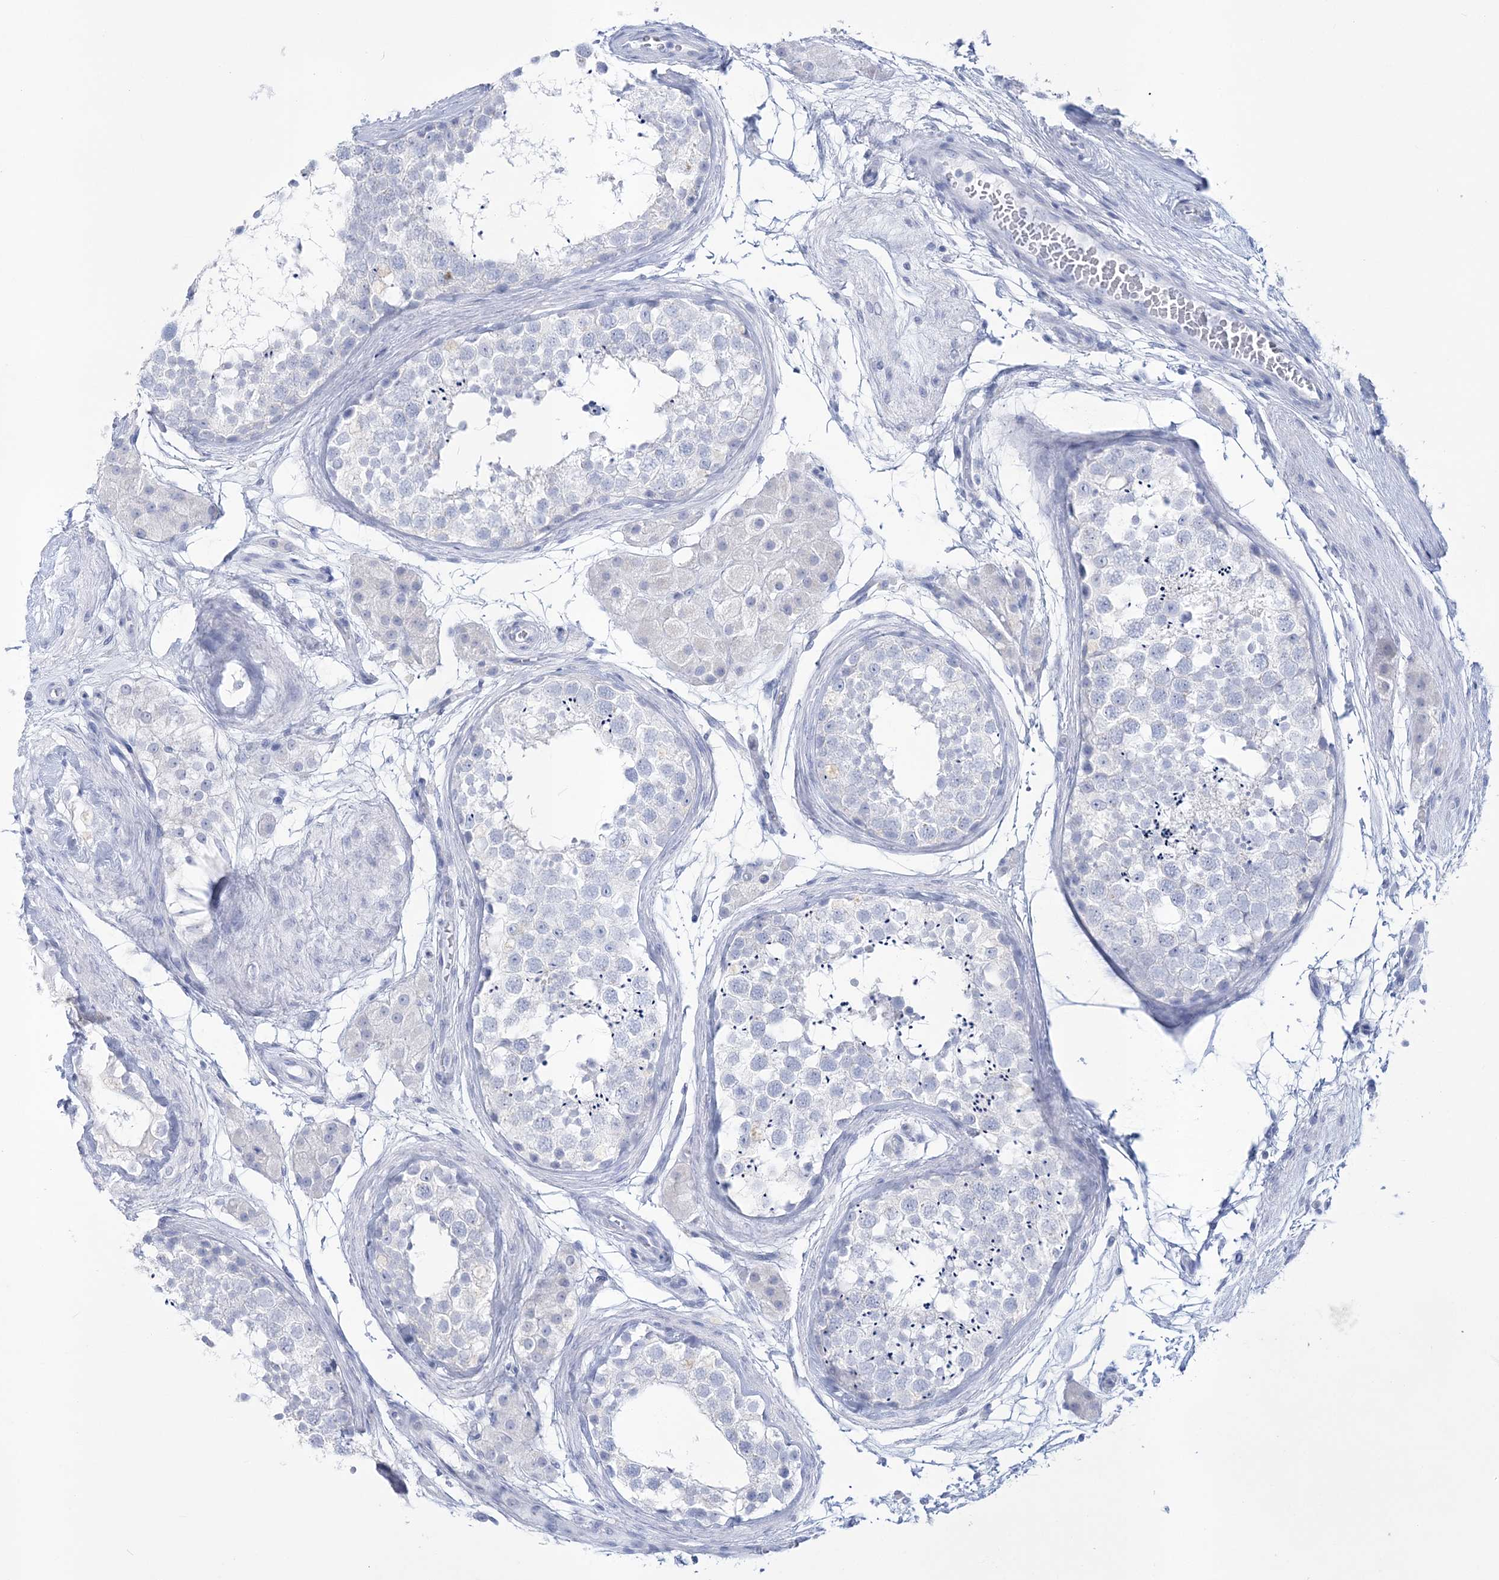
{"staining": {"intensity": "negative", "quantity": "none", "location": "none"}, "tissue": "testis", "cell_type": "Cells in seminiferous ducts", "image_type": "normal", "snomed": [{"axis": "morphology", "description": "Normal tissue, NOS"}, {"axis": "topography", "description": "Testis"}], "caption": "Immunohistochemical staining of normal testis reveals no significant positivity in cells in seminiferous ducts.", "gene": "RBP2", "patient": {"sex": "male", "age": 56}}